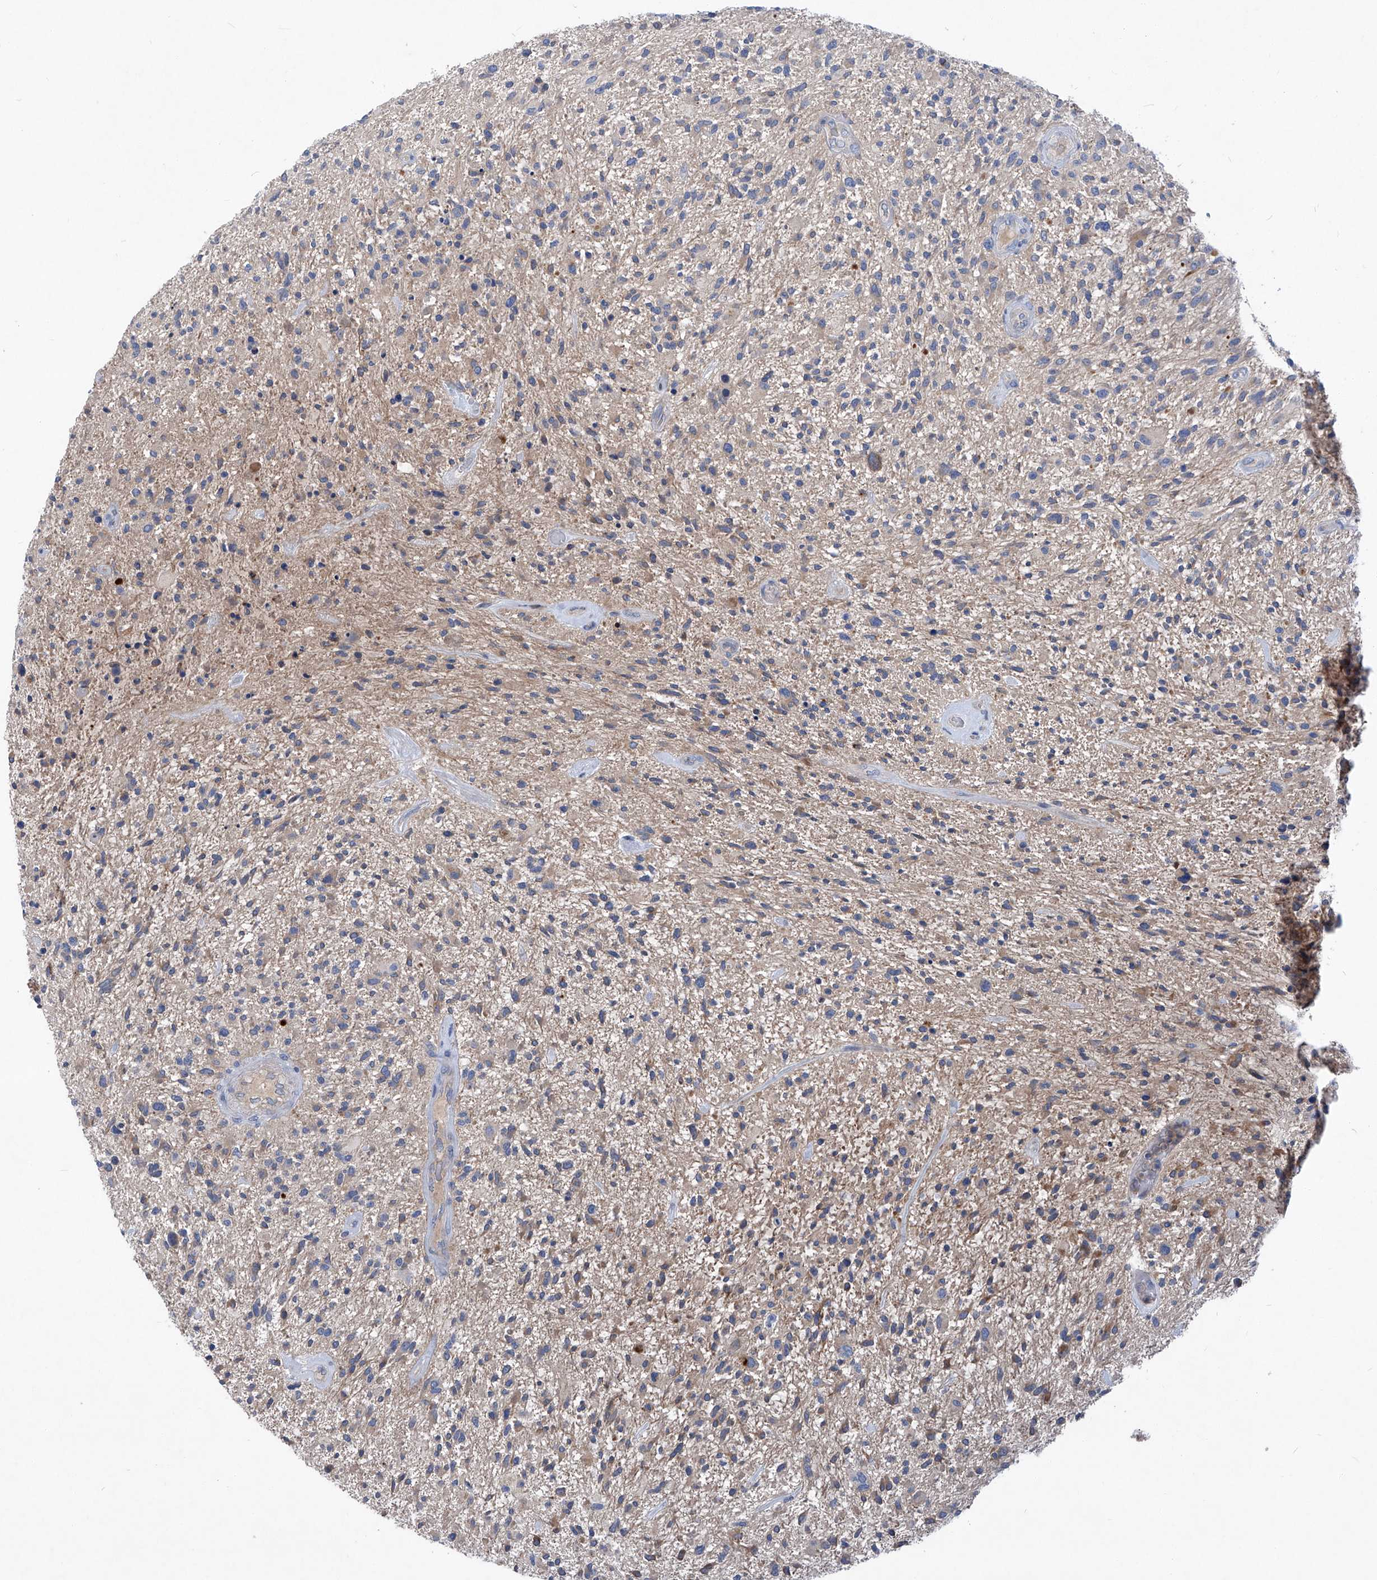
{"staining": {"intensity": "weak", "quantity": "<25%", "location": "cytoplasmic/membranous"}, "tissue": "glioma", "cell_type": "Tumor cells", "image_type": "cancer", "snomed": [{"axis": "morphology", "description": "Glioma, malignant, High grade"}, {"axis": "topography", "description": "Brain"}], "caption": "DAB (3,3'-diaminobenzidine) immunohistochemical staining of glioma exhibits no significant staining in tumor cells.", "gene": "EPHA8", "patient": {"sex": "male", "age": 47}}